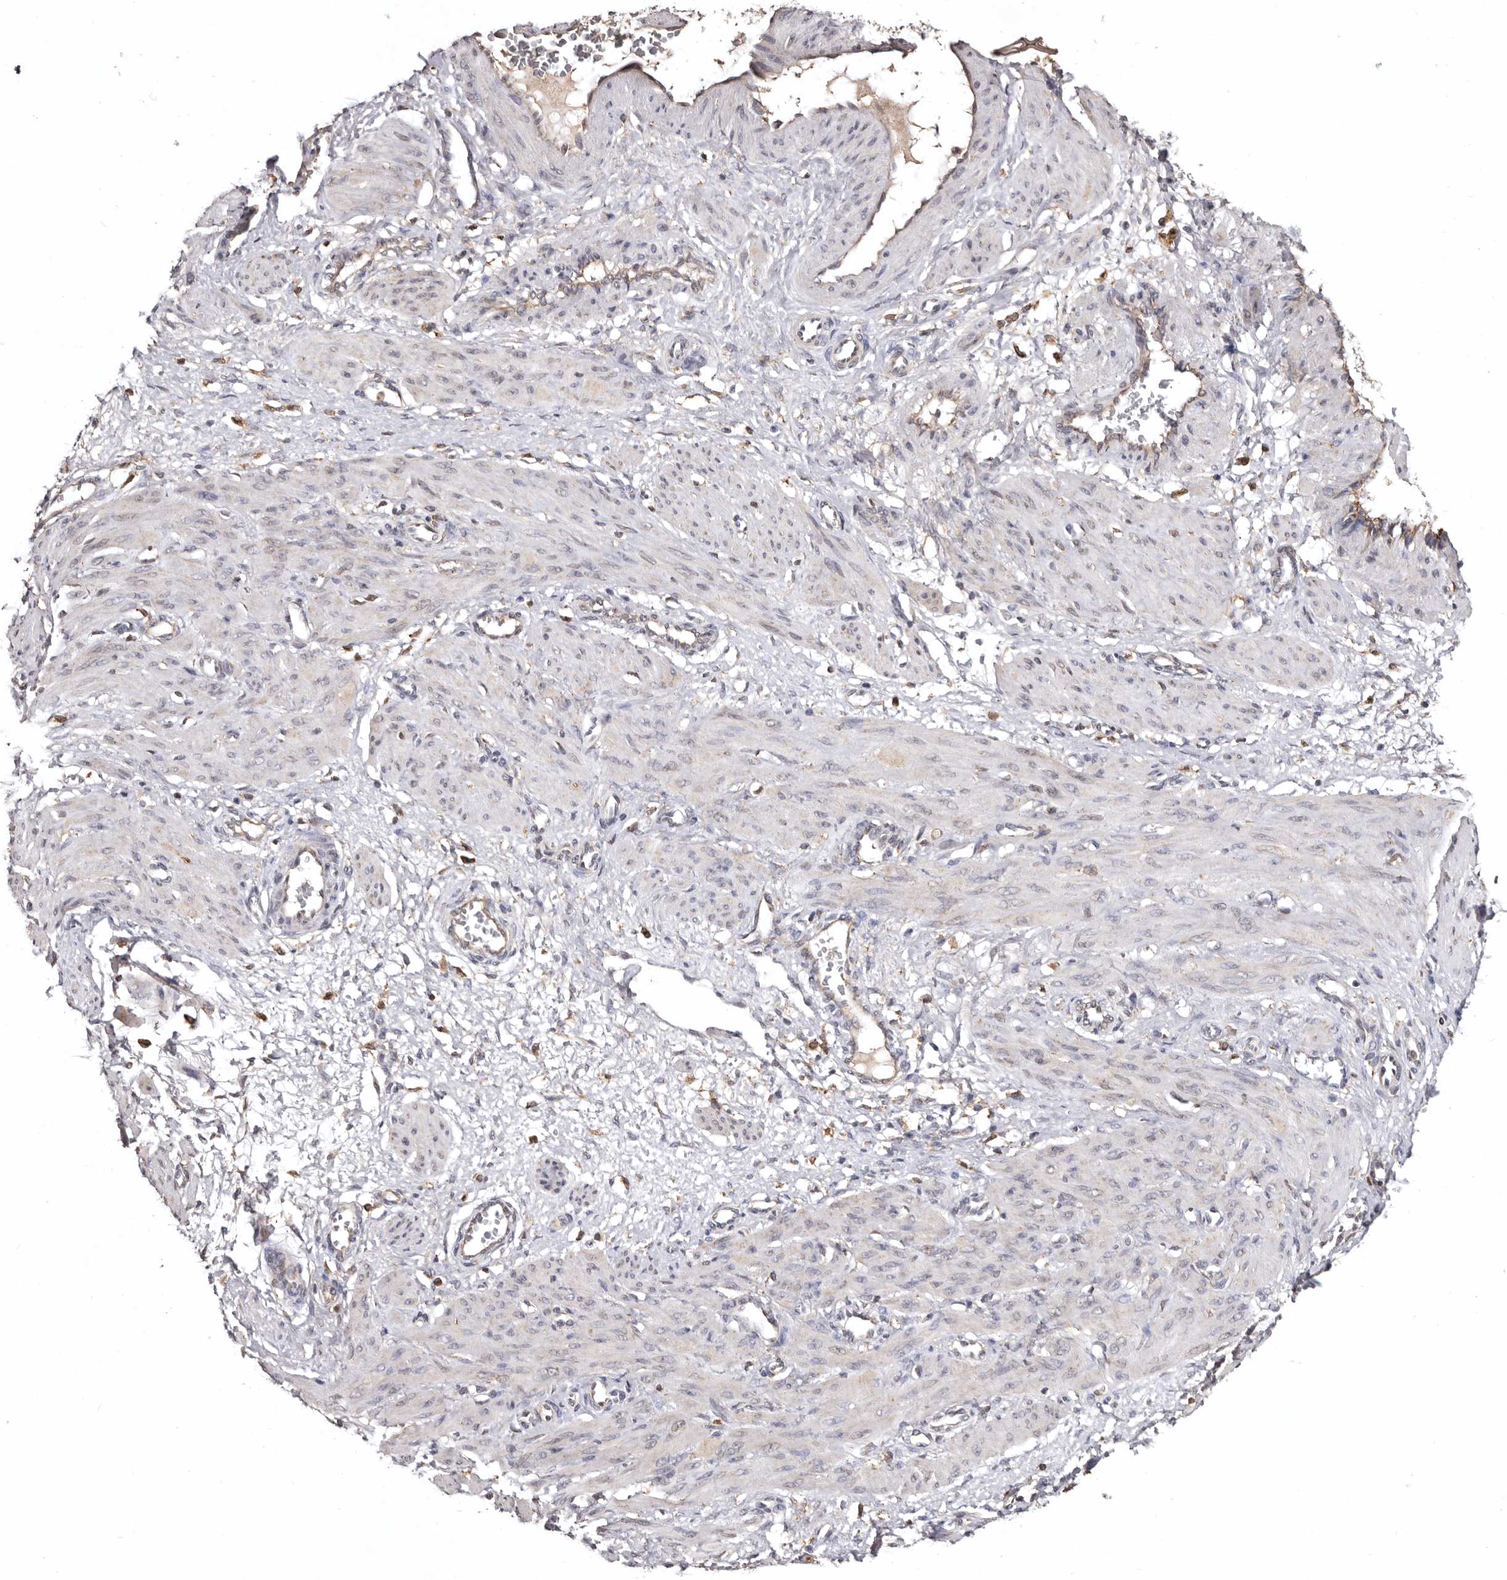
{"staining": {"intensity": "negative", "quantity": "none", "location": "none"}, "tissue": "smooth muscle", "cell_type": "Smooth muscle cells", "image_type": "normal", "snomed": [{"axis": "morphology", "description": "Normal tissue, NOS"}, {"axis": "topography", "description": "Endometrium"}], "caption": "This is an IHC image of normal smooth muscle. There is no staining in smooth muscle cells.", "gene": "INKA2", "patient": {"sex": "female", "age": 33}}